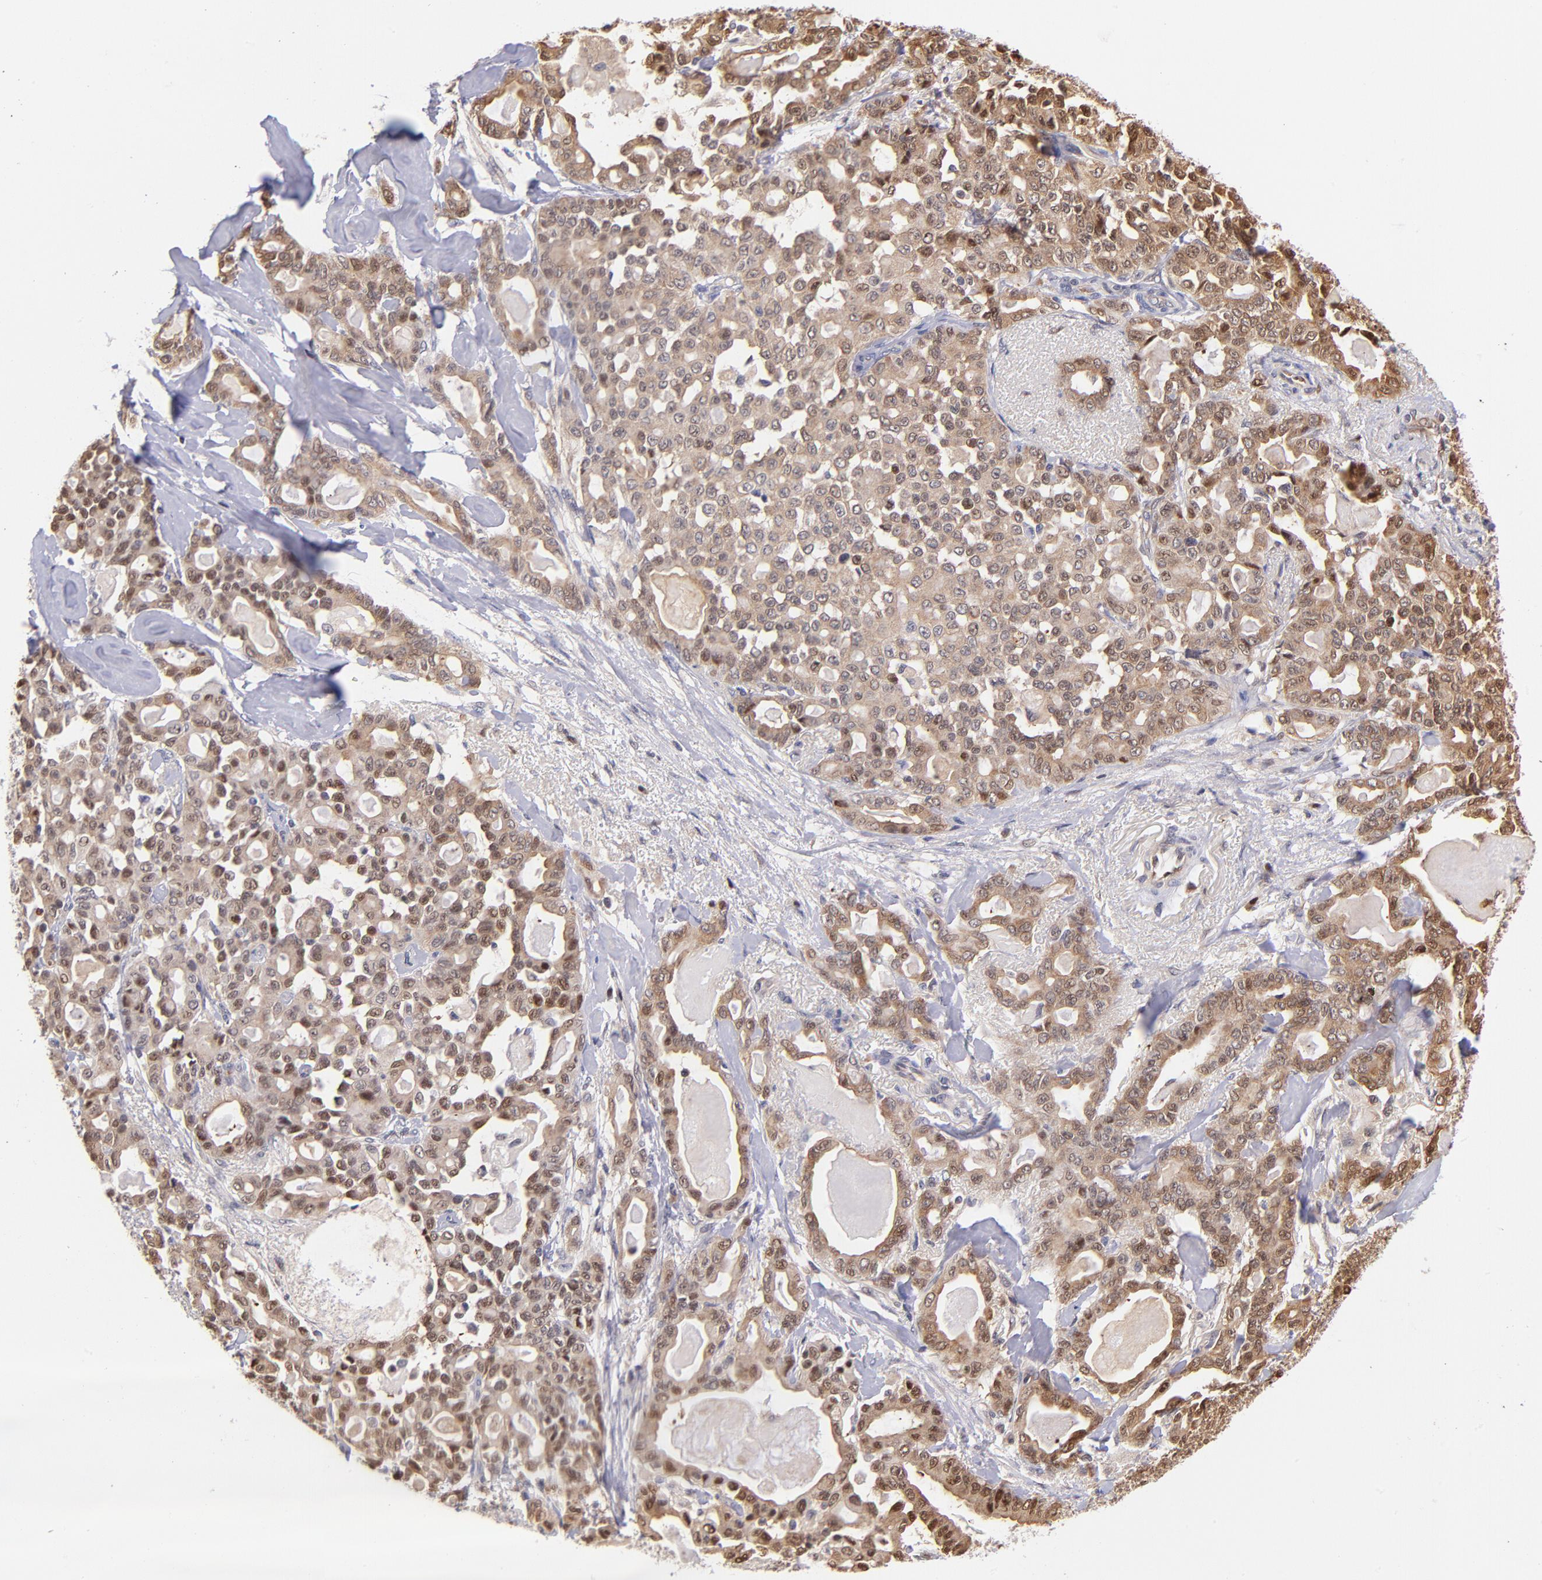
{"staining": {"intensity": "weak", "quantity": ">75%", "location": "cytoplasmic/membranous,nuclear"}, "tissue": "pancreatic cancer", "cell_type": "Tumor cells", "image_type": "cancer", "snomed": [{"axis": "morphology", "description": "Adenocarcinoma, NOS"}, {"axis": "topography", "description": "Pancreas"}], "caption": "Weak cytoplasmic/membranous and nuclear expression is present in approximately >75% of tumor cells in adenocarcinoma (pancreatic). (Stains: DAB in brown, nuclei in blue, Microscopy: brightfield microscopy at high magnification).", "gene": "YWHAB", "patient": {"sex": "male", "age": 63}}